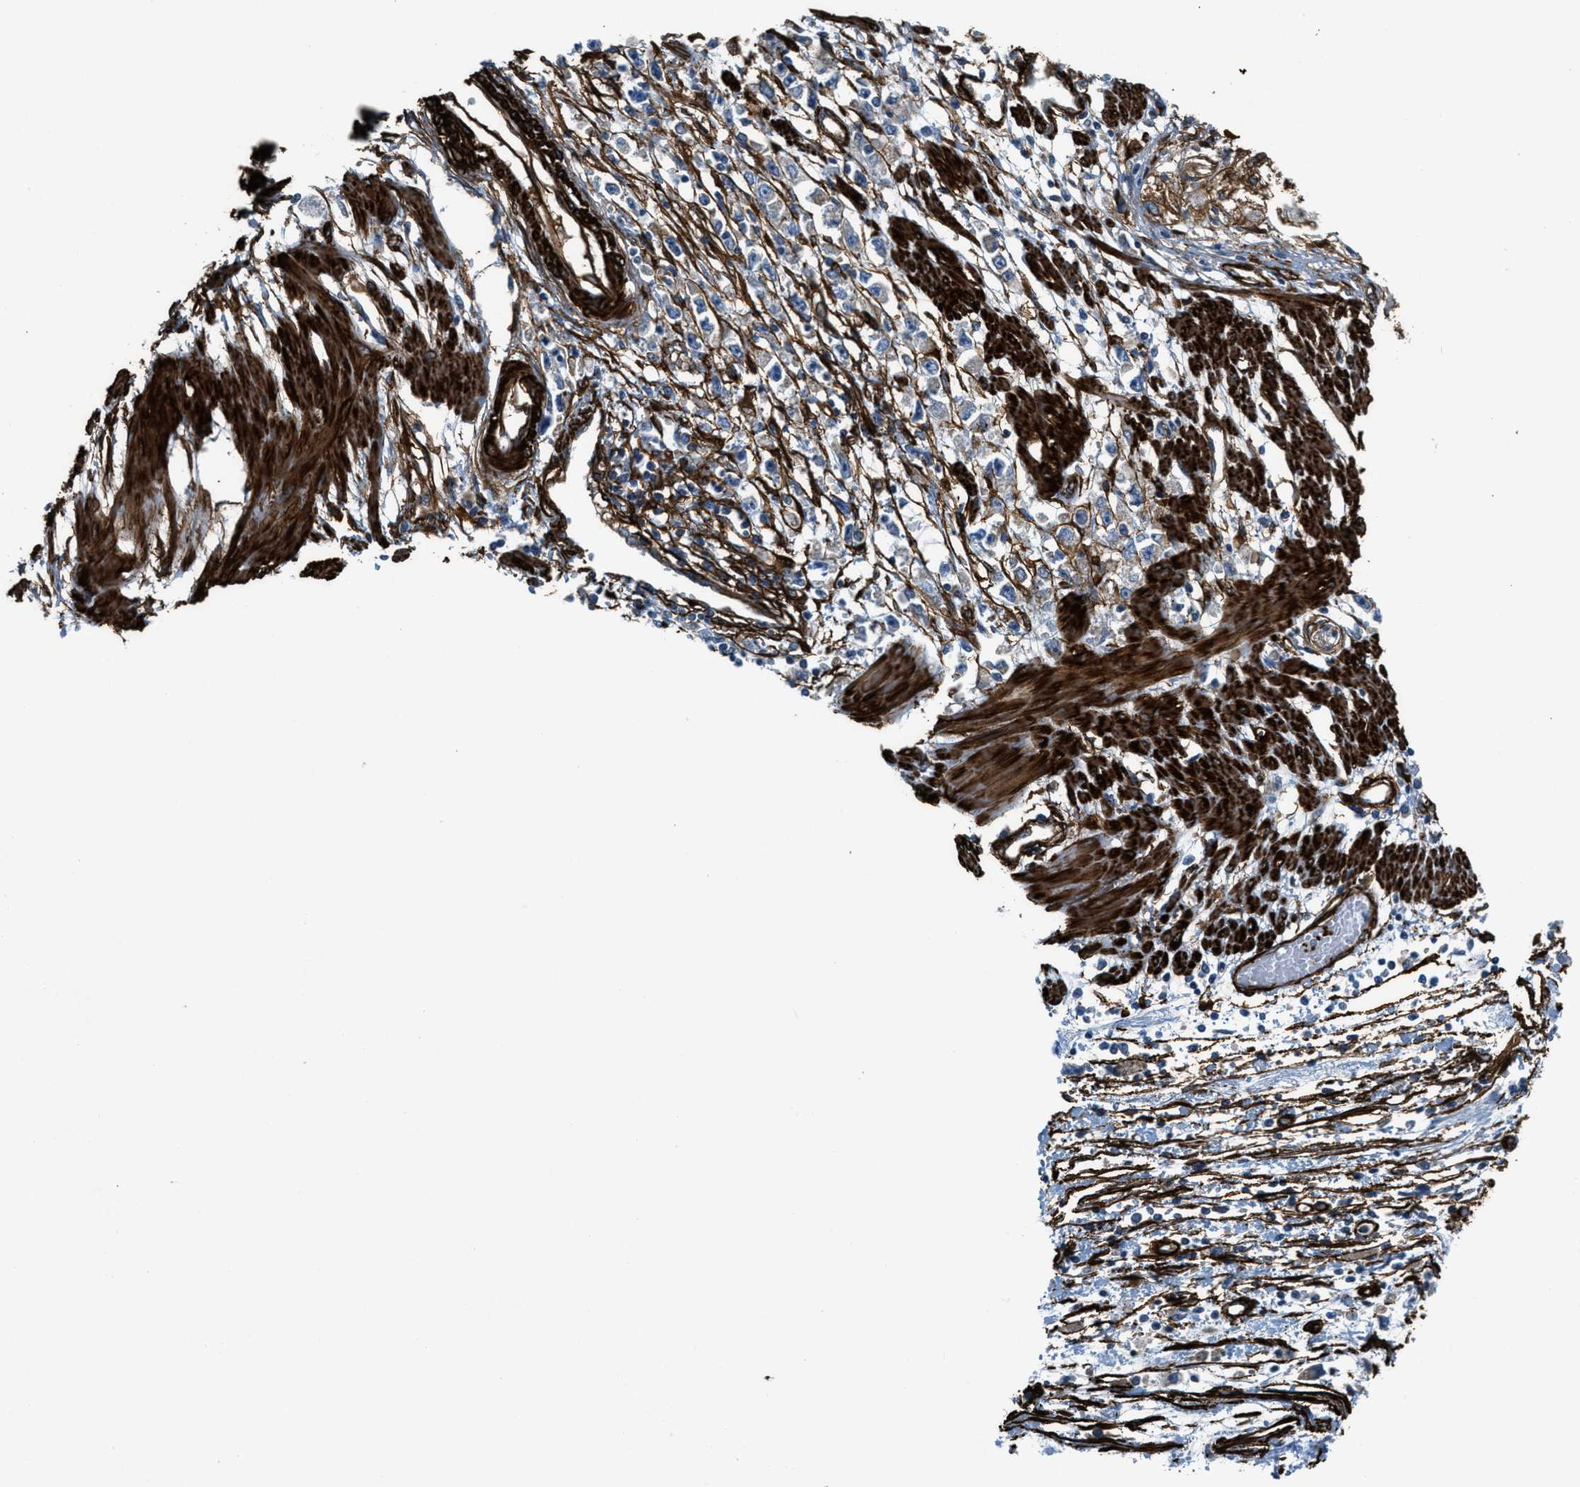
{"staining": {"intensity": "negative", "quantity": "none", "location": "none"}, "tissue": "stomach cancer", "cell_type": "Tumor cells", "image_type": "cancer", "snomed": [{"axis": "morphology", "description": "Adenocarcinoma, NOS"}, {"axis": "topography", "description": "Stomach"}], "caption": "Immunohistochemical staining of adenocarcinoma (stomach) reveals no significant positivity in tumor cells.", "gene": "CALD1", "patient": {"sex": "female", "age": 59}}